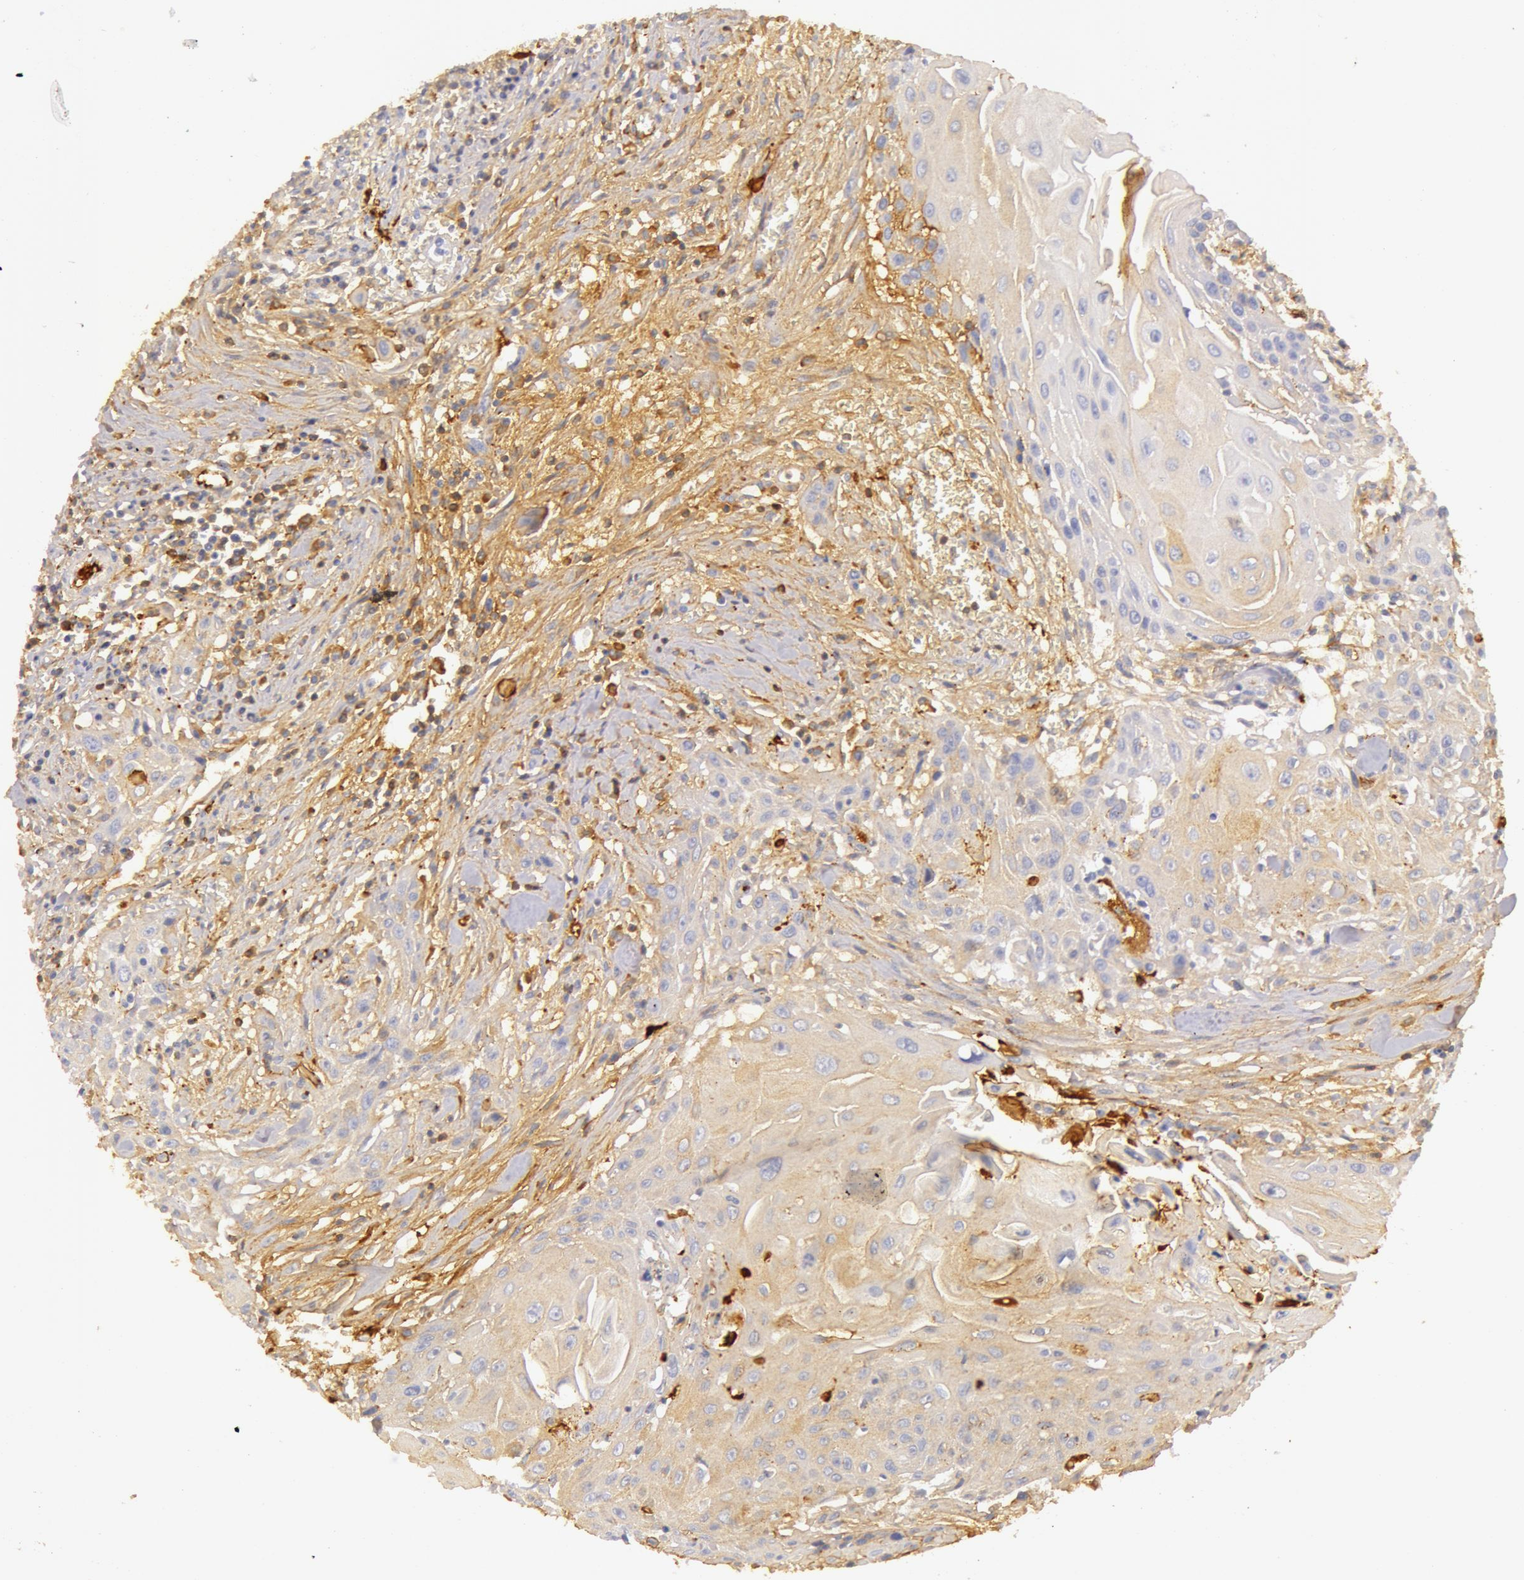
{"staining": {"intensity": "moderate", "quantity": "25%-75%", "location": "cytoplasmic/membranous"}, "tissue": "head and neck cancer", "cell_type": "Tumor cells", "image_type": "cancer", "snomed": [{"axis": "morphology", "description": "Squamous cell carcinoma, NOS"}, {"axis": "morphology", "description": "Squamous cell carcinoma, metastatic, NOS"}, {"axis": "topography", "description": "Lymph node"}, {"axis": "topography", "description": "Salivary gland"}, {"axis": "topography", "description": "Head-Neck"}], "caption": "This is an image of immunohistochemistry staining of metastatic squamous cell carcinoma (head and neck), which shows moderate expression in the cytoplasmic/membranous of tumor cells.", "gene": "C4BPA", "patient": {"sex": "female", "age": 74}}